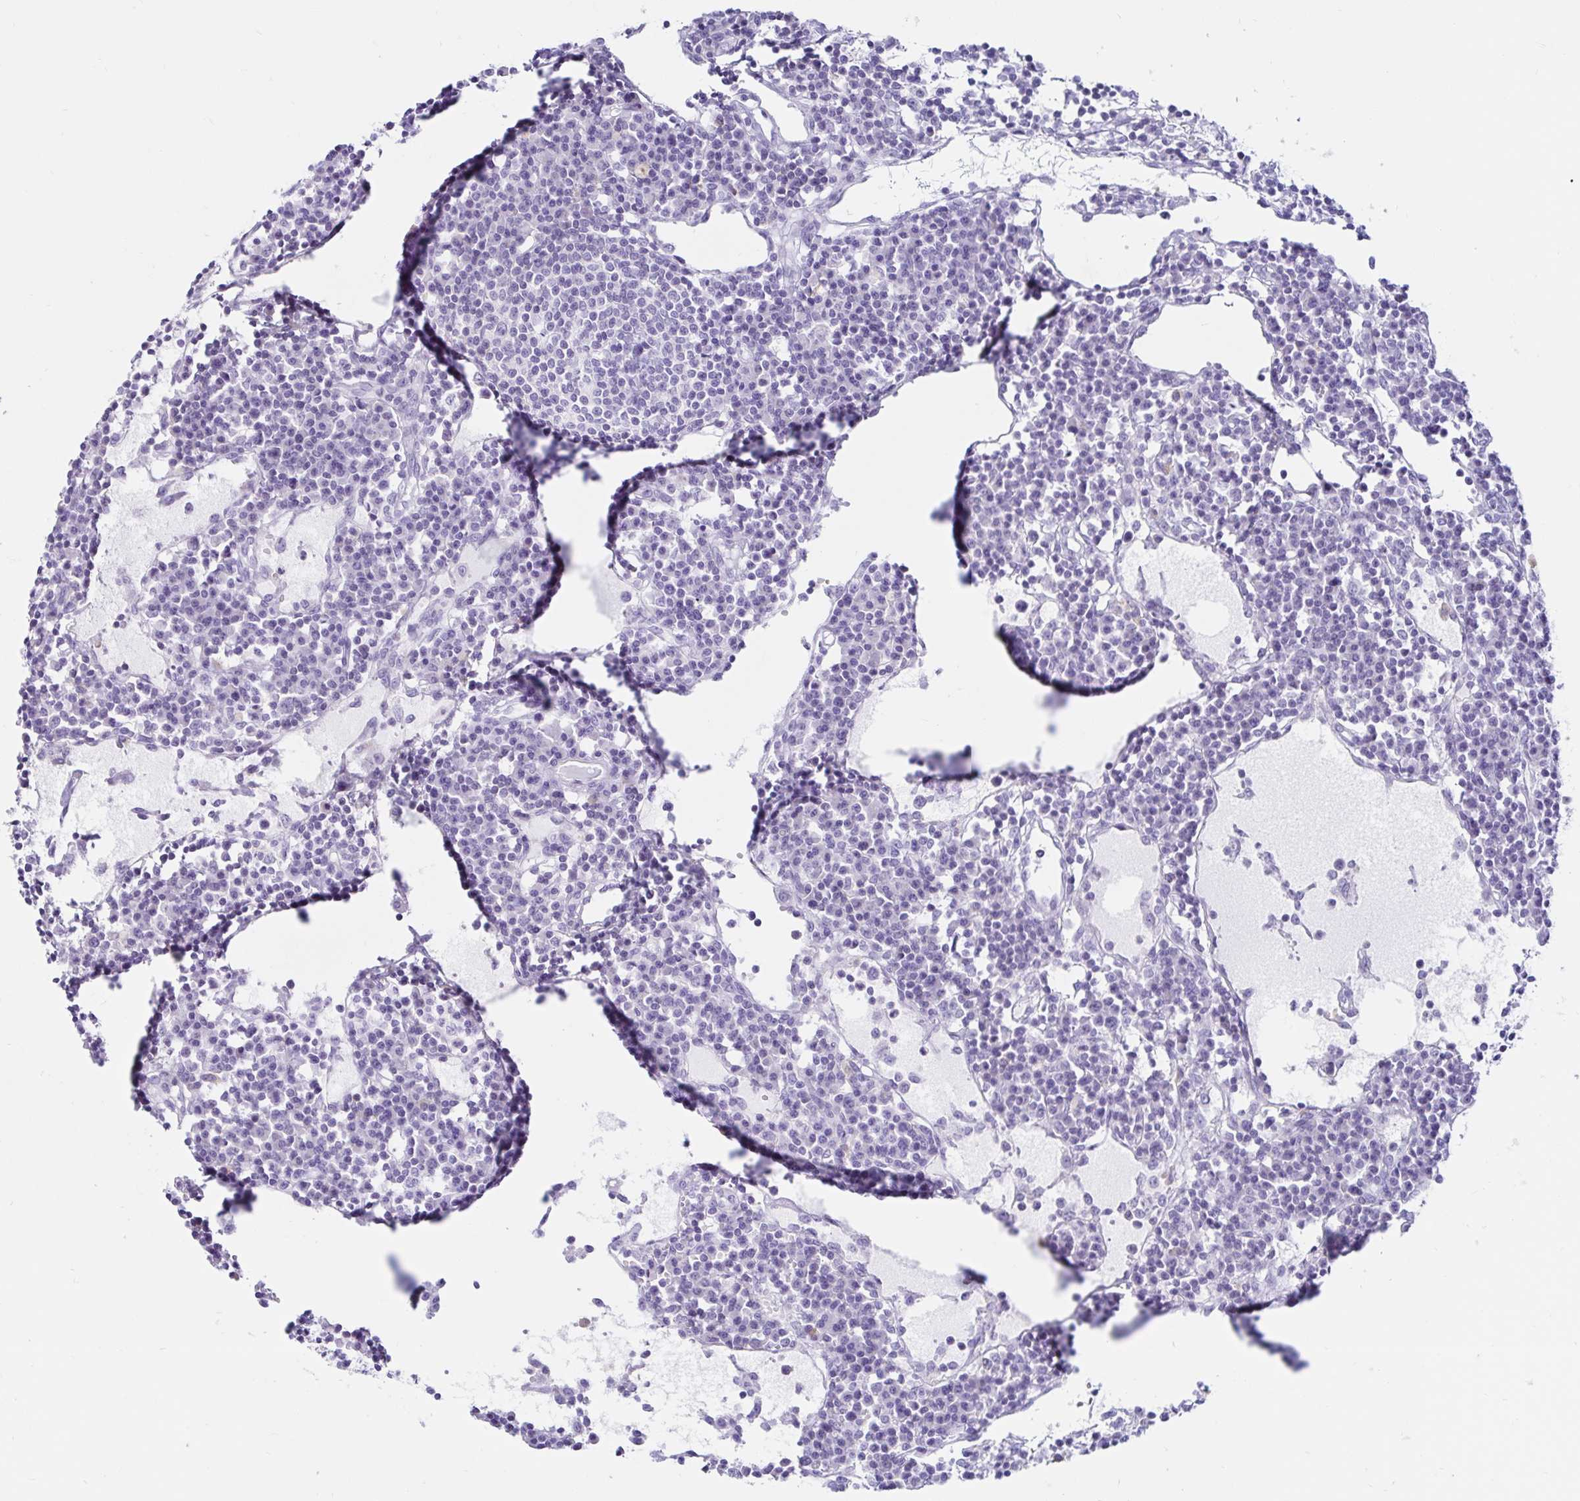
{"staining": {"intensity": "negative", "quantity": "none", "location": "none"}, "tissue": "lymph node", "cell_type": "Germinal center cells", "image_type": "normal", "snomed": [{"axis": "morphology", "description": "Normal tissue, NOS"}, {"axis": "topography", "description": "Lymph node"}], "caption": "Protein analysis of benign lymph node exhibits no significant expression in germinal center cells.", "gene": "BEST1", "patient": {"sex": "female", "age": 78}}